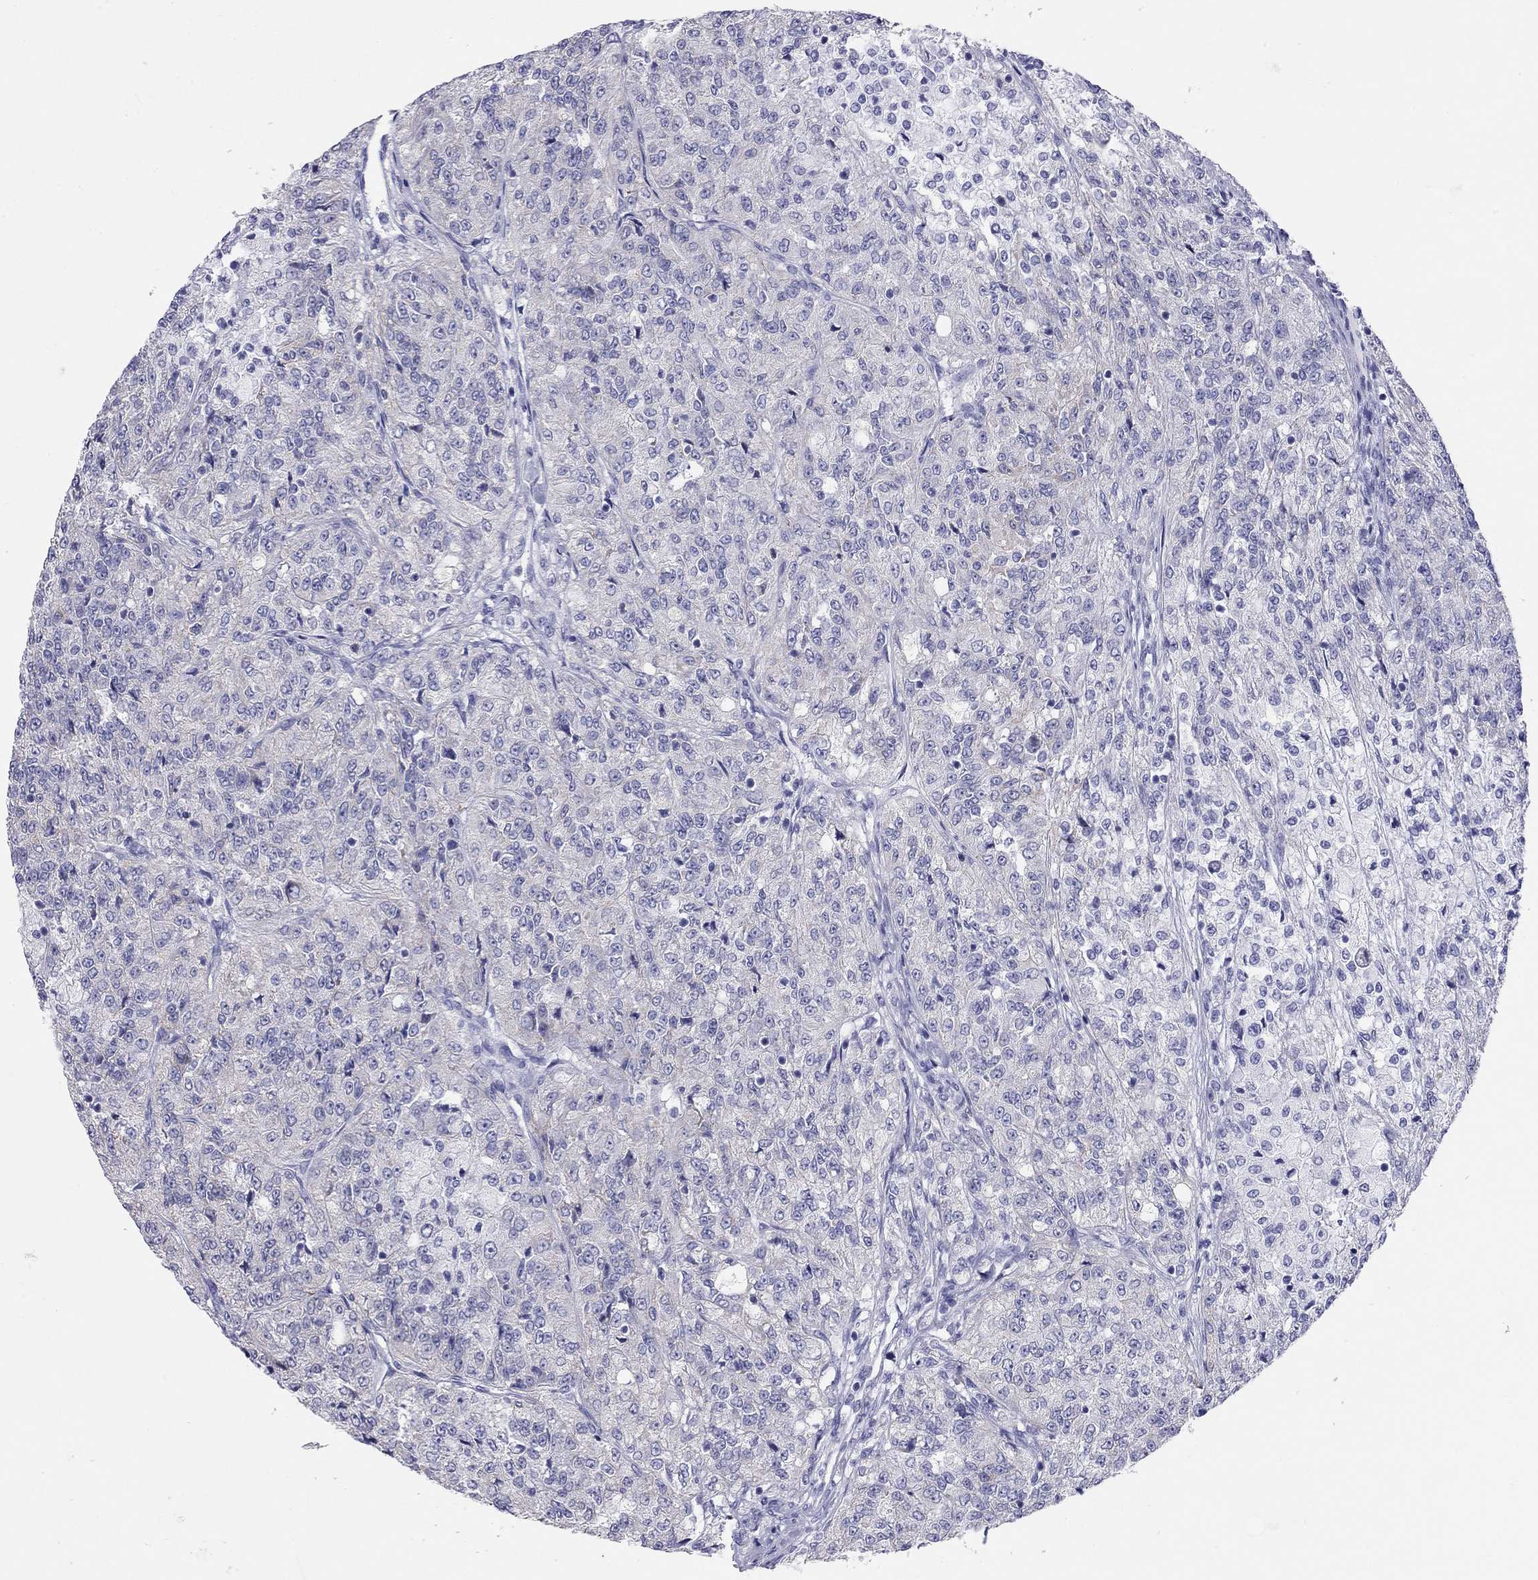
{"staining": {"intensity": "negative", "quantity": "none", "location": "none"}, "tissue": "renal cancer", "cell_type": "Tumor cells", "image_type": "cancer", "snomed": [{"axis": "morphology", "description": "Adenocarcinoma, NOS"}, {"axis": "topography", "description": "Kidney"}], "caption": "This is an immunohistochemistry micrograph of adenocarcinoma (renal). There is no positivity in tumor cells.", "gene": "DPY19L2", "patient": {"sex": "female", "age": 63}}